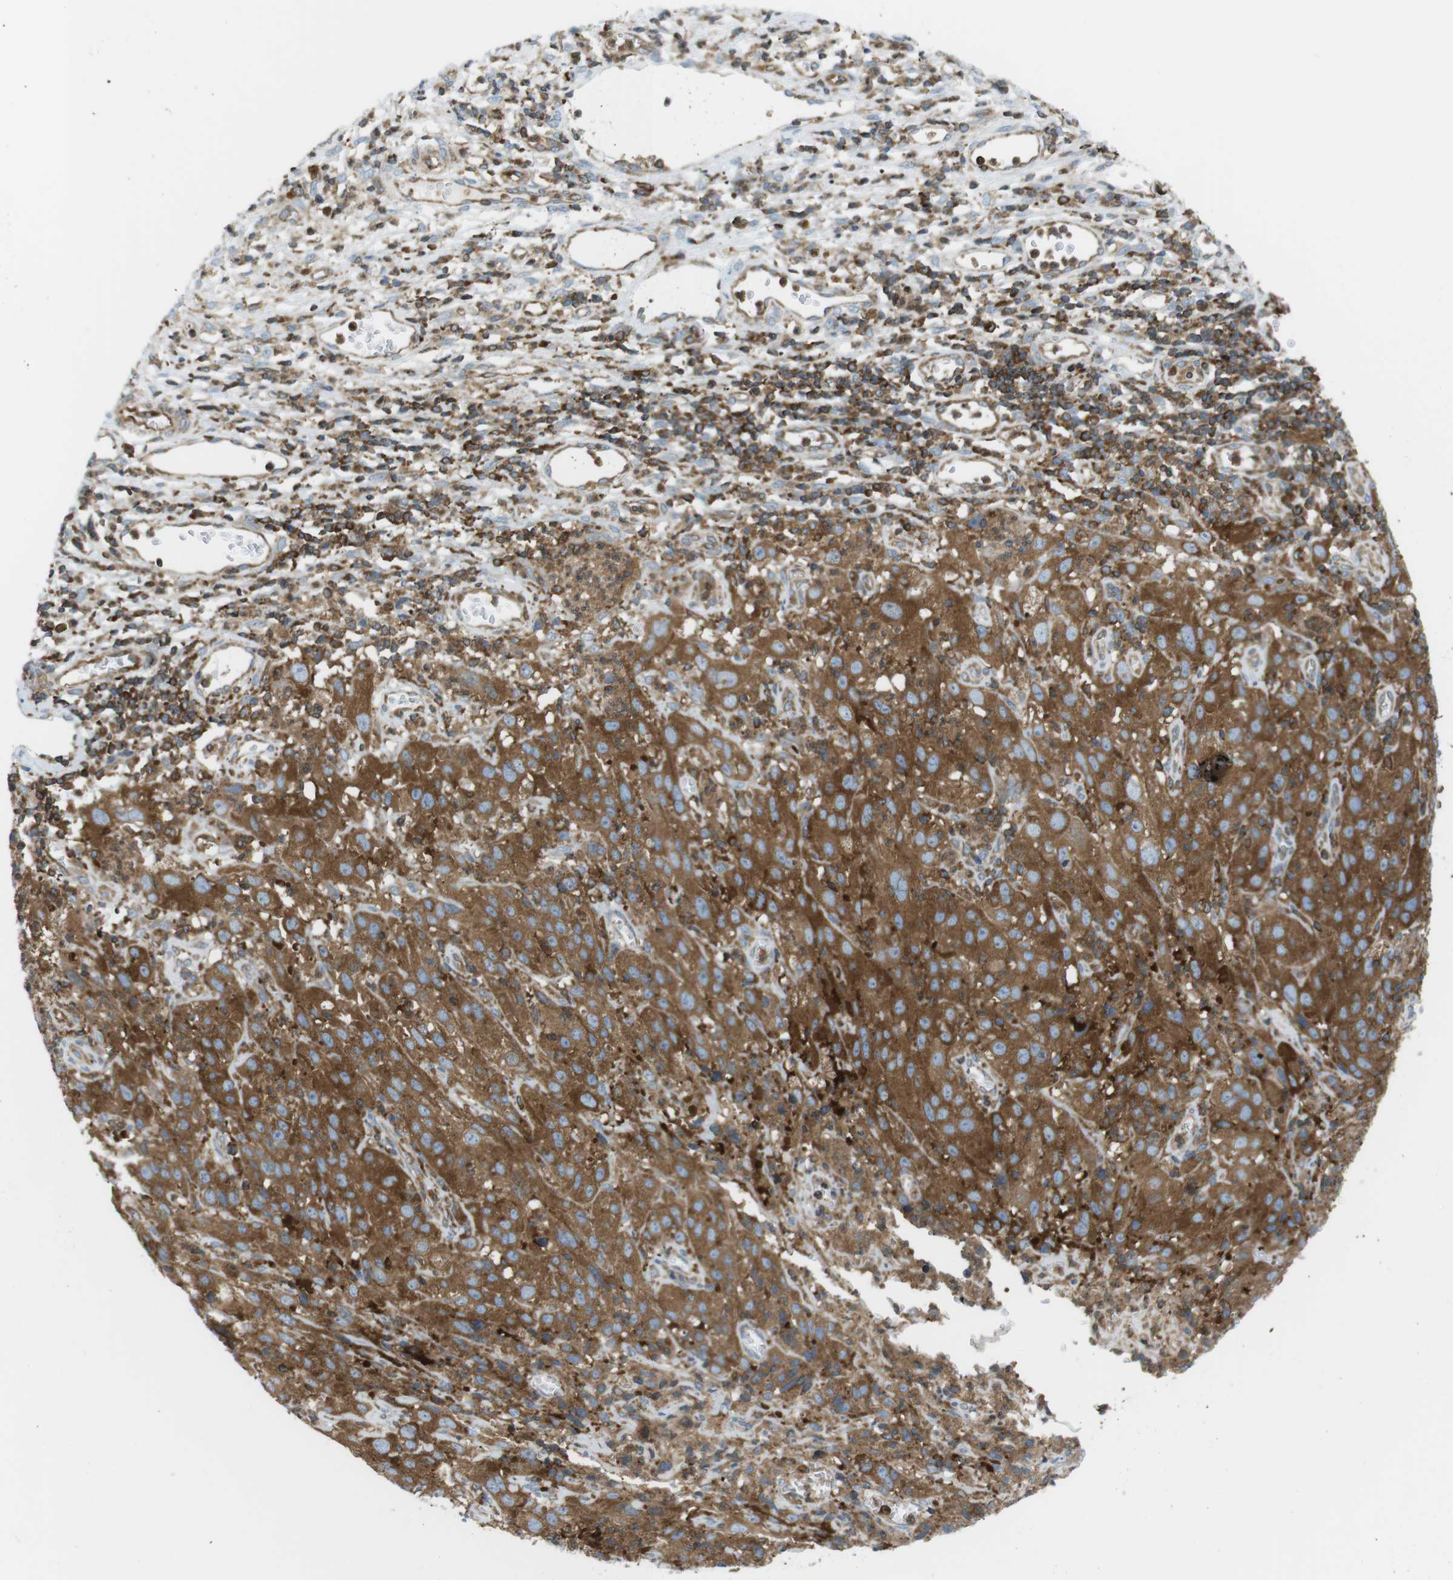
{"staining": {"intensity": "strong", "quantity": ">75%", "location": "cytoplasmic/membranous"}, "tissue": "cervical cancer", "cell_type": "Tumor cells", "image_type": "cancer", "snomed": [{"axis": "morphology", "description": "Squamous cell carcinoma, NOS"}, {"axis": "topography", "description": "Cervix"}], "caption": "DAB (3,3'-diaminobenzidine) immunohistochemical staining of cervical cancer (squamous cell carcinoma) demonstrates strong cytoplasmic/membranous protein staining in about >75% of tumor cells.", "gene": "FLII", "patient": {"sex": "female", "age": 32}}